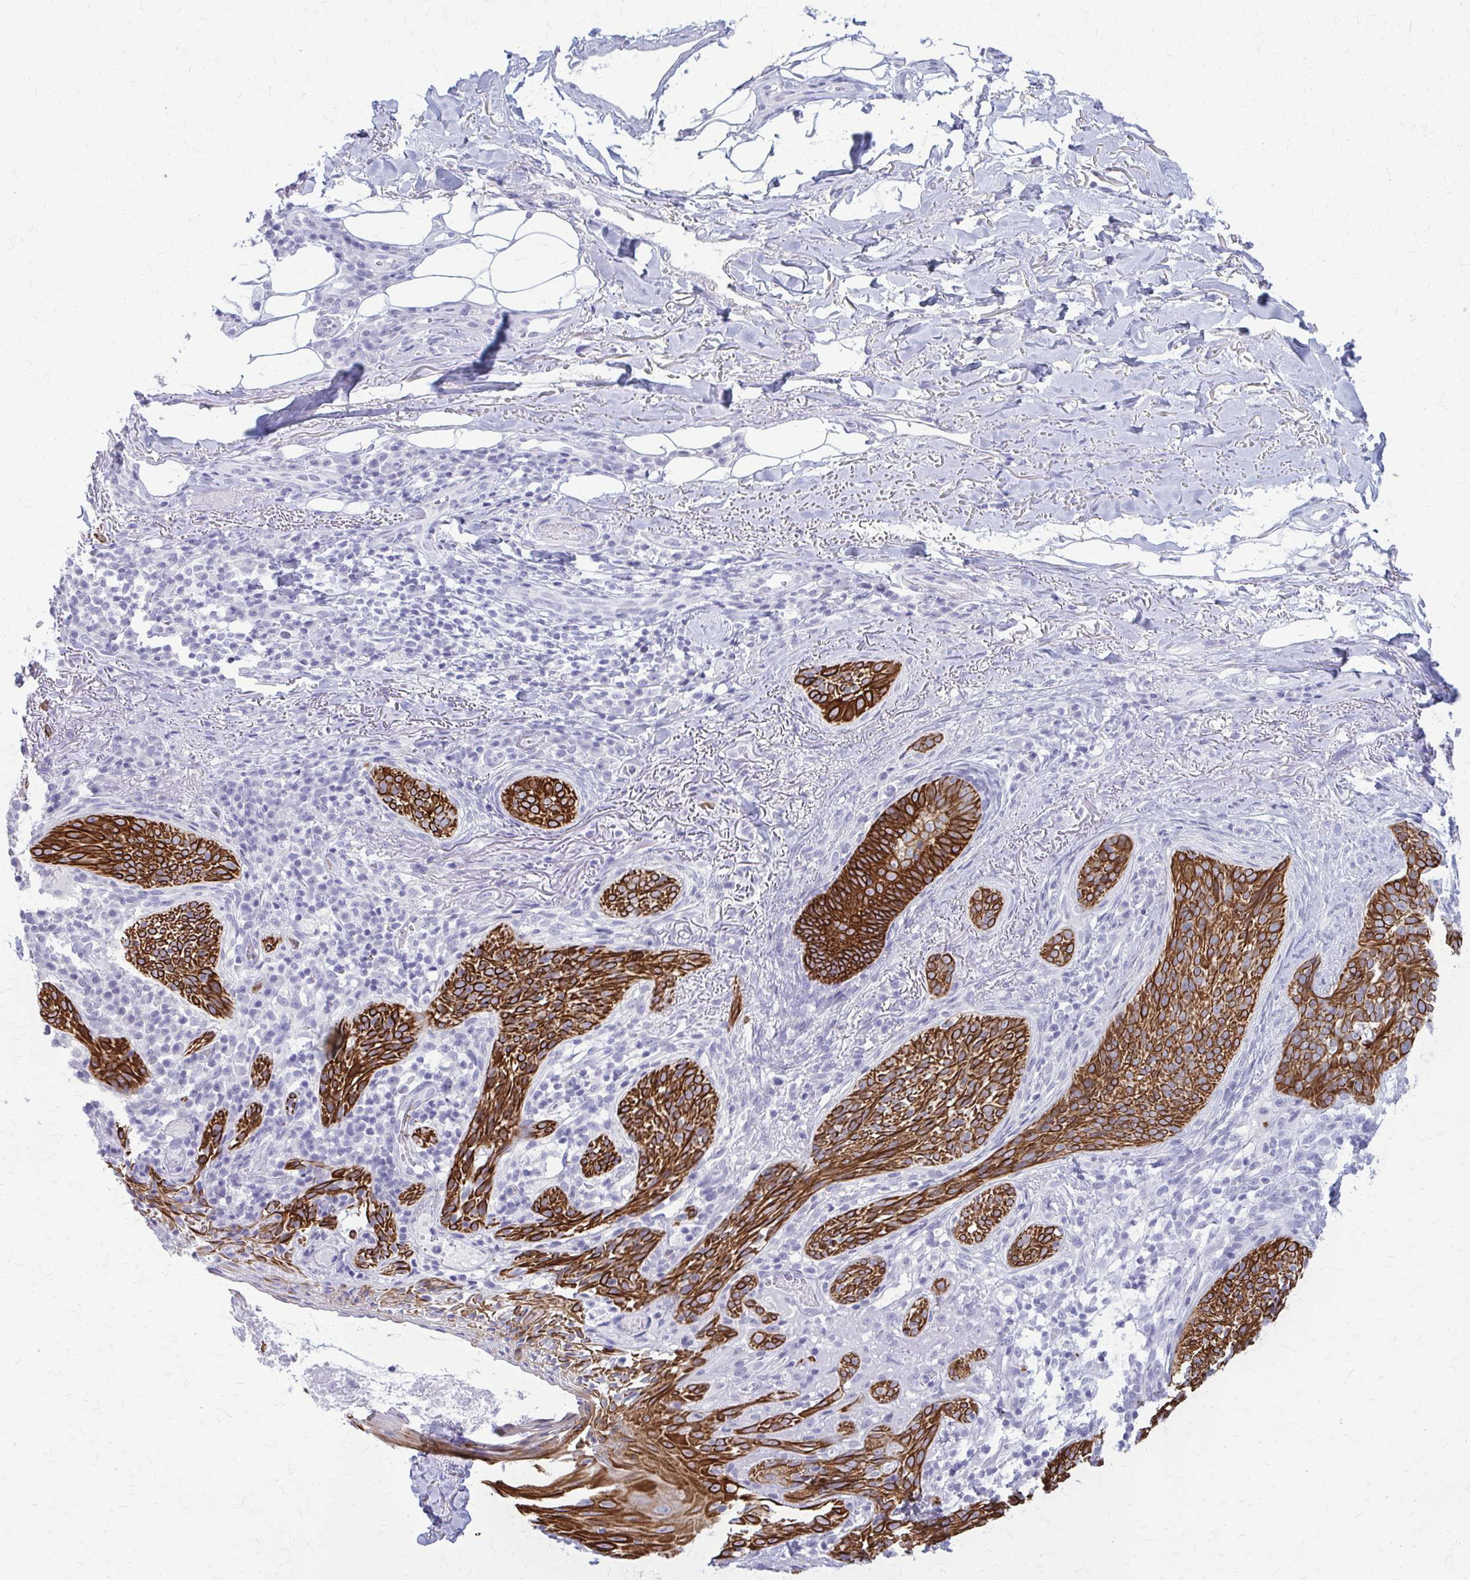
{"staining": {"intensity": "strong", "quantity": ">75%", "location": "cytoplasmic/membranous"}, "tissue": "skin cancer", "cell_type": "Tumor cells", "image_type": "cancer", "snomed": [{"axis": "morphology", "description": "Basal cell carcinoma"}, {"axis": "topography", "description": "Skin"}, {"axis": "topography", "description": "Skin of head"}], "caption": "Immunohistochemical staining of skin cancer (basal cell carcinoma) displays high levels of strong cytoplasmic/membranous positivity in approximately >75% of tumor cells.", "gene": "KRT5", "patient": {"sex": "male", "age": 62}}